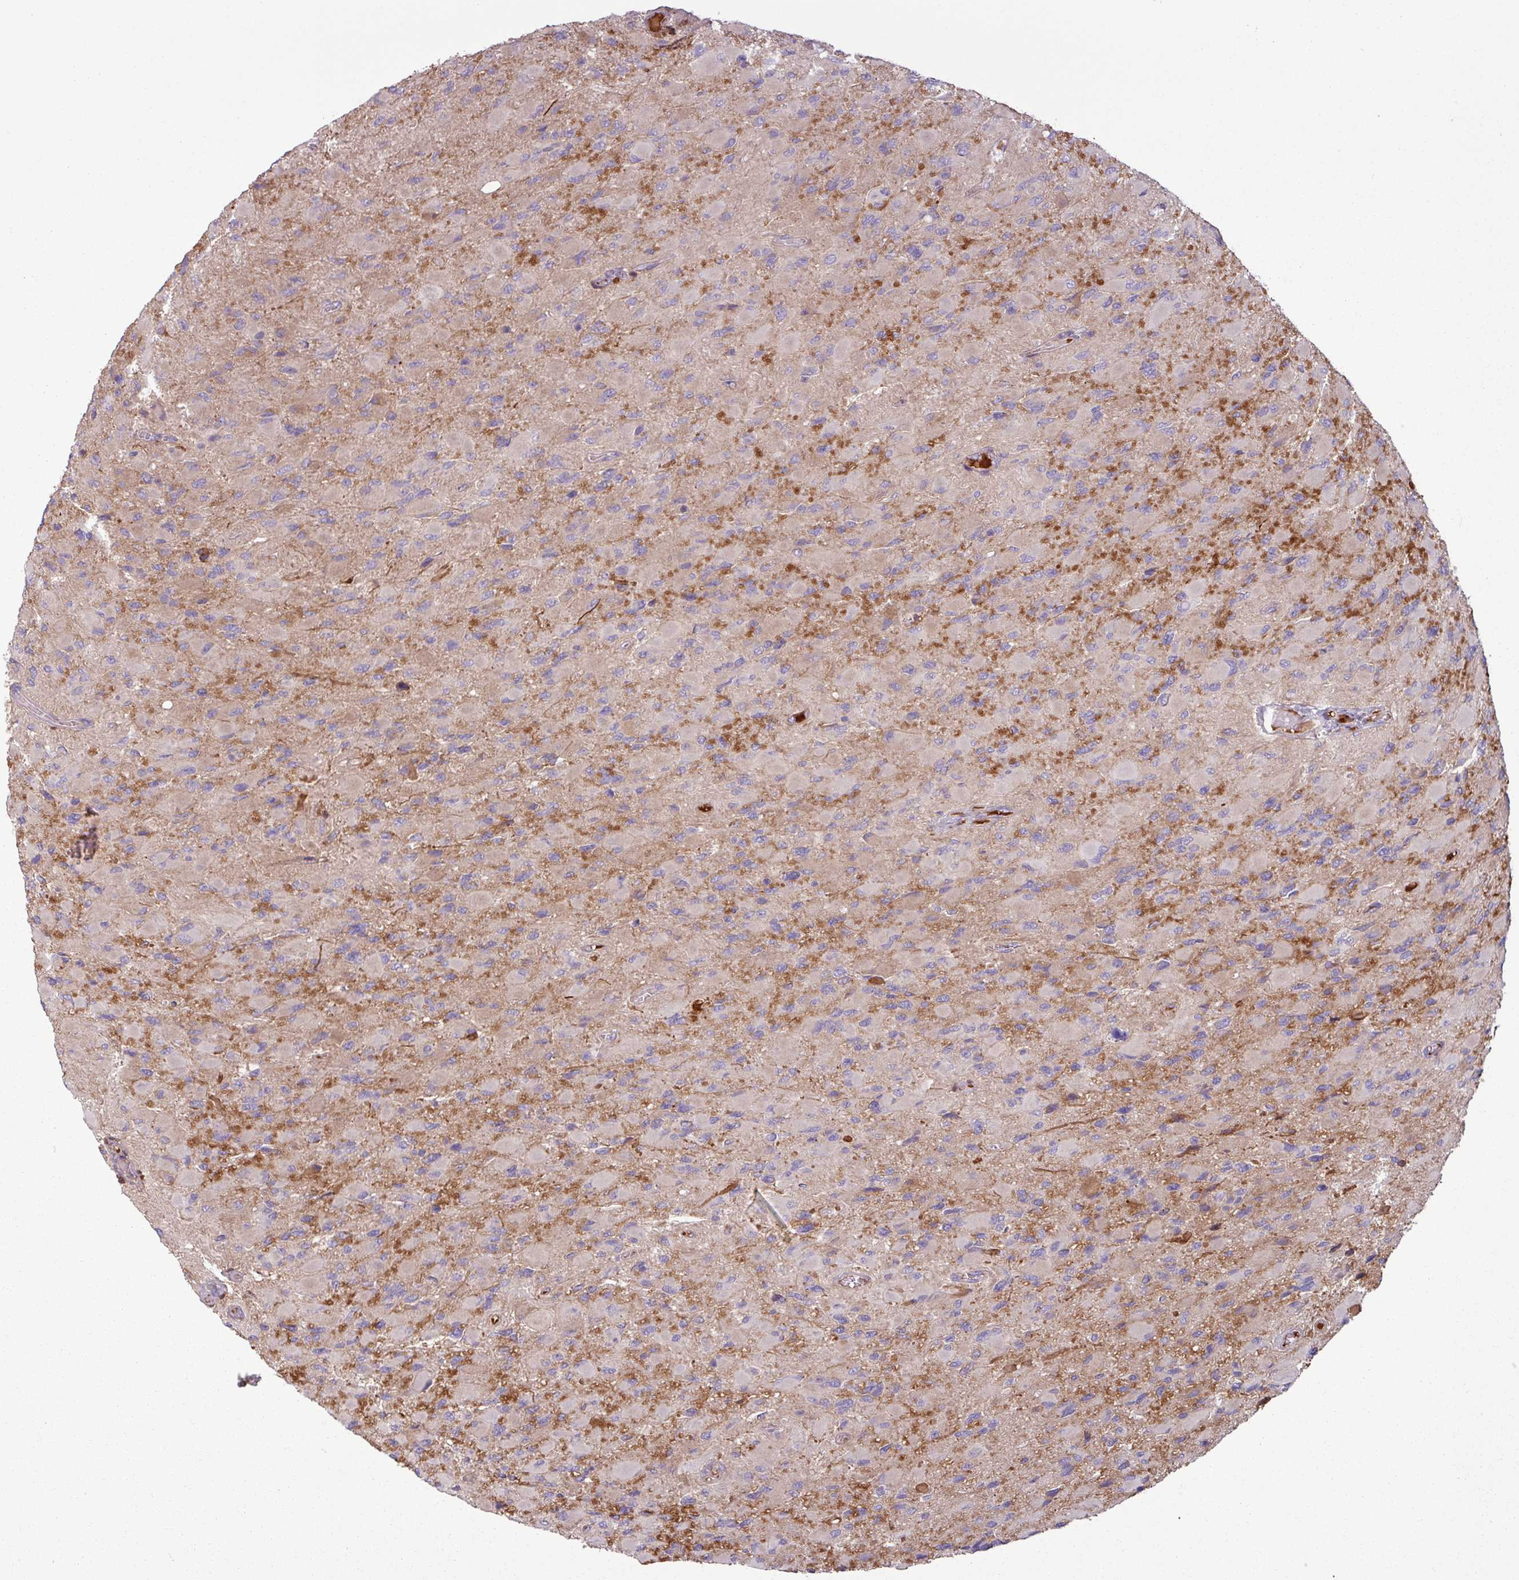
{"staining": {"intensity": "moderate", "quantity": "<25%", "location": "cytoplasmic/membranous"}, "tissue": "glioma", "cell_type": "Tumor cells", "image_type": "cancer", "snomed": [{"axis": "morphology", "description": "Glioma, malignant, High grade"}, {"axis": "topography", "description": "Cerebral cortex"}], "caption": "The immunohistochemical stain labels moderate cytoplasmic/membranous staining in tumor cells of glioma tissue.", "gene": "C4B", "patient": {"sex": "female", "age": 36}}